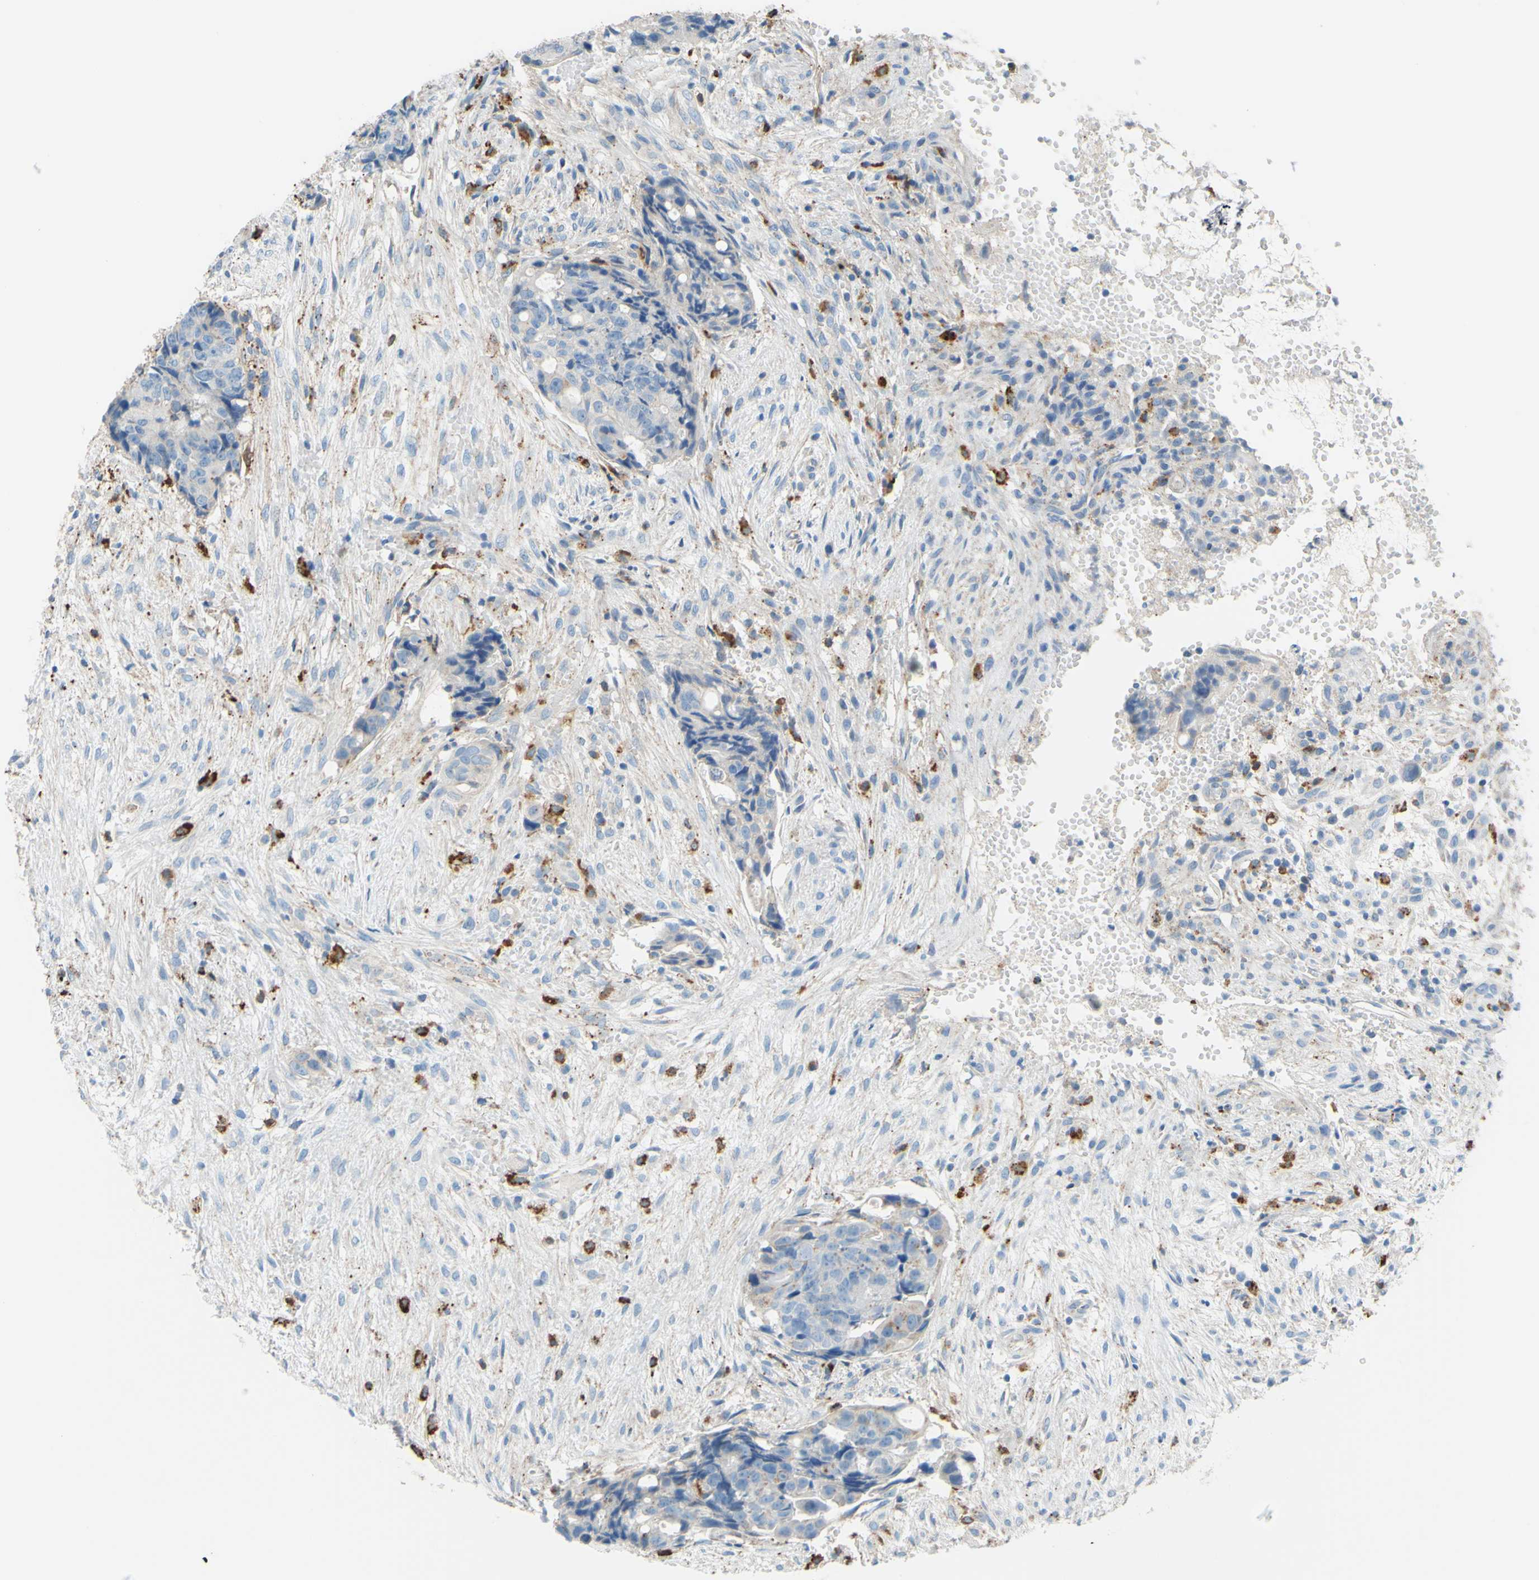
{"staining": {"intensity": "negative", "quantity": "none", "location": "none"}, "tissue": "colorectal cancer", "cell_type": "Tumor cells", "image_type": "cancer", "snomed": [{"axis": "morphology", "description": "Adenocarcinoma, NOS"}, {"axis": "topography", "description": "Colon"}], "caption": "High magnification brightfield microscopy of adenocarcinoma (colorectal) stained with DAB (brown) and counterstained with hematoxylin (blue): tumor cells show no significant expression.", "gene": "CTSD", "patient": {"sex": "female", "age": 57}}